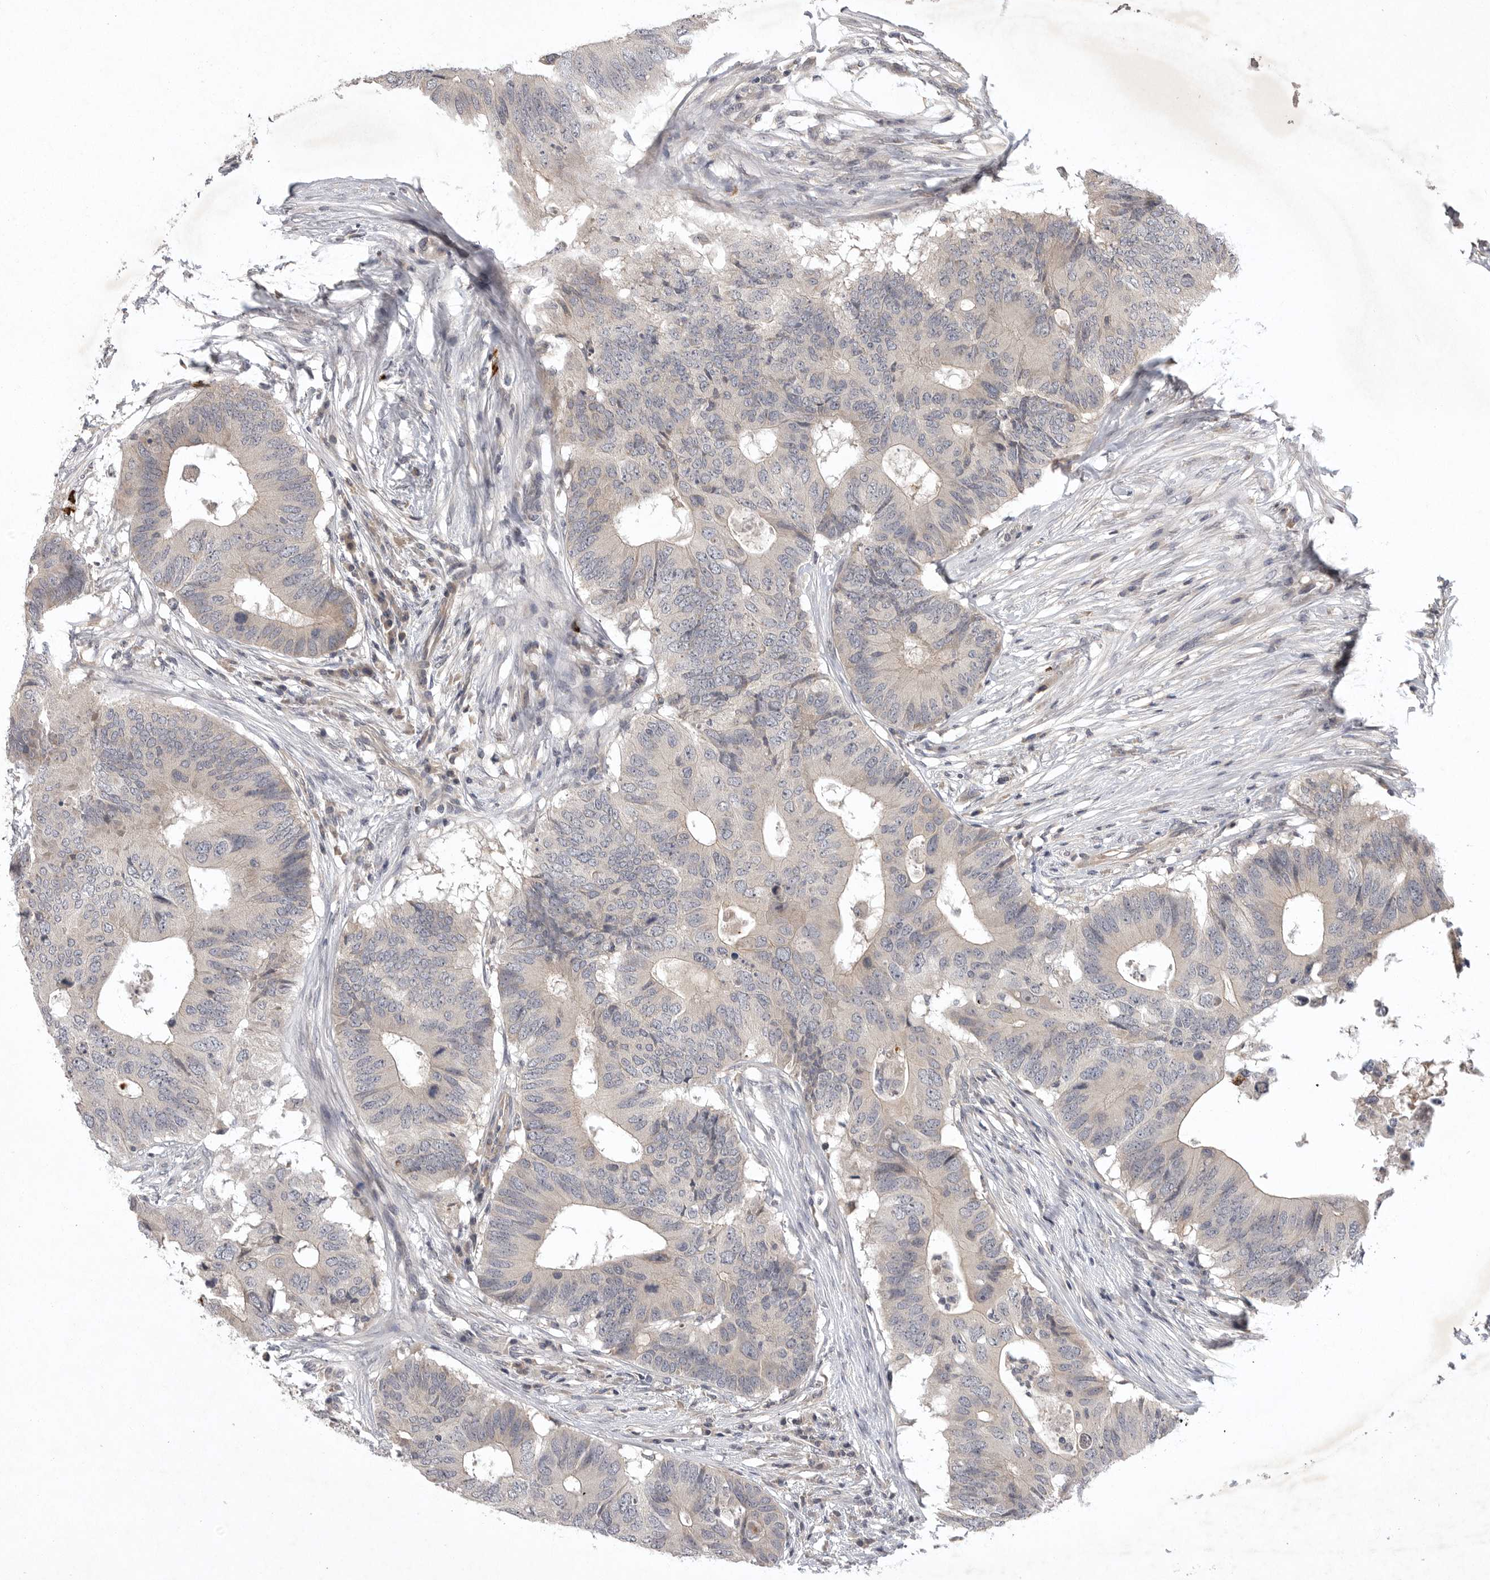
{"staining": {"intensity": "weak", "quantity": "<25%", "location": "cytoplasmic/membranous"}, "tissue": "colorectal cancer", "cell_type": "Tumor cells", "image_type": "cancer", "snomed": [{"axis": "morphology", "description": "Adenocarcinoma, NOS"}, {"axis": "topography", "description": "Colon"}], "caption": "This is an immunohistochemistry image of adenocarcinoma (colorectal). There is no positivity in tumor cells.", "gene": "UBE3D", "patient": {"sex": "male", "age": 71}}